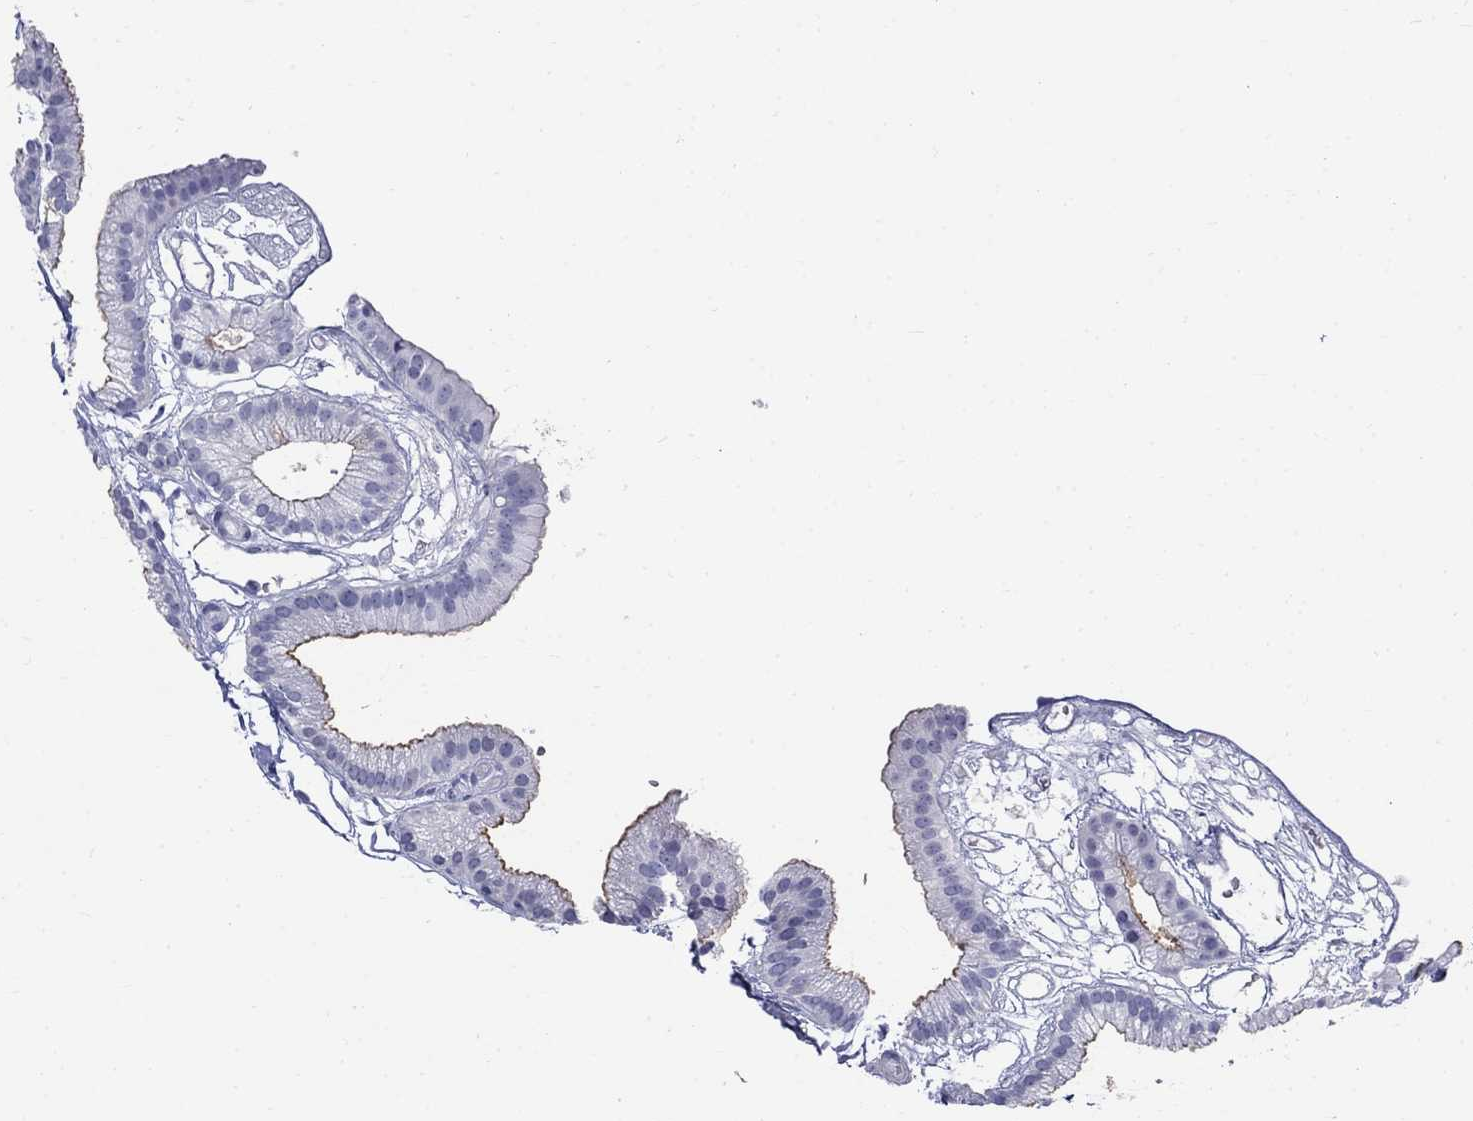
{"staining": {"intensity": "moderate", "quantity": "25%-75%", "location": "cytoplasmic/membranous"}, "tissue": "gallbladder", "cell_type": "Glandular cells", "image_type": "normal", "snomed": [{"axis": "morphology", "description": "Normal tissue, NOS"}, {"axis": "topography", "description": "Gallbladder"}], "caption": "A micrograph of human gallbladder stained for a protein exhibits moderate cytoplasmic/membranous brown staining in glandular cells. (IHC, brightfield microscopy, high magnification).", "gene": "C4orf19", "patient": {"sex": "female", "age": 45}}